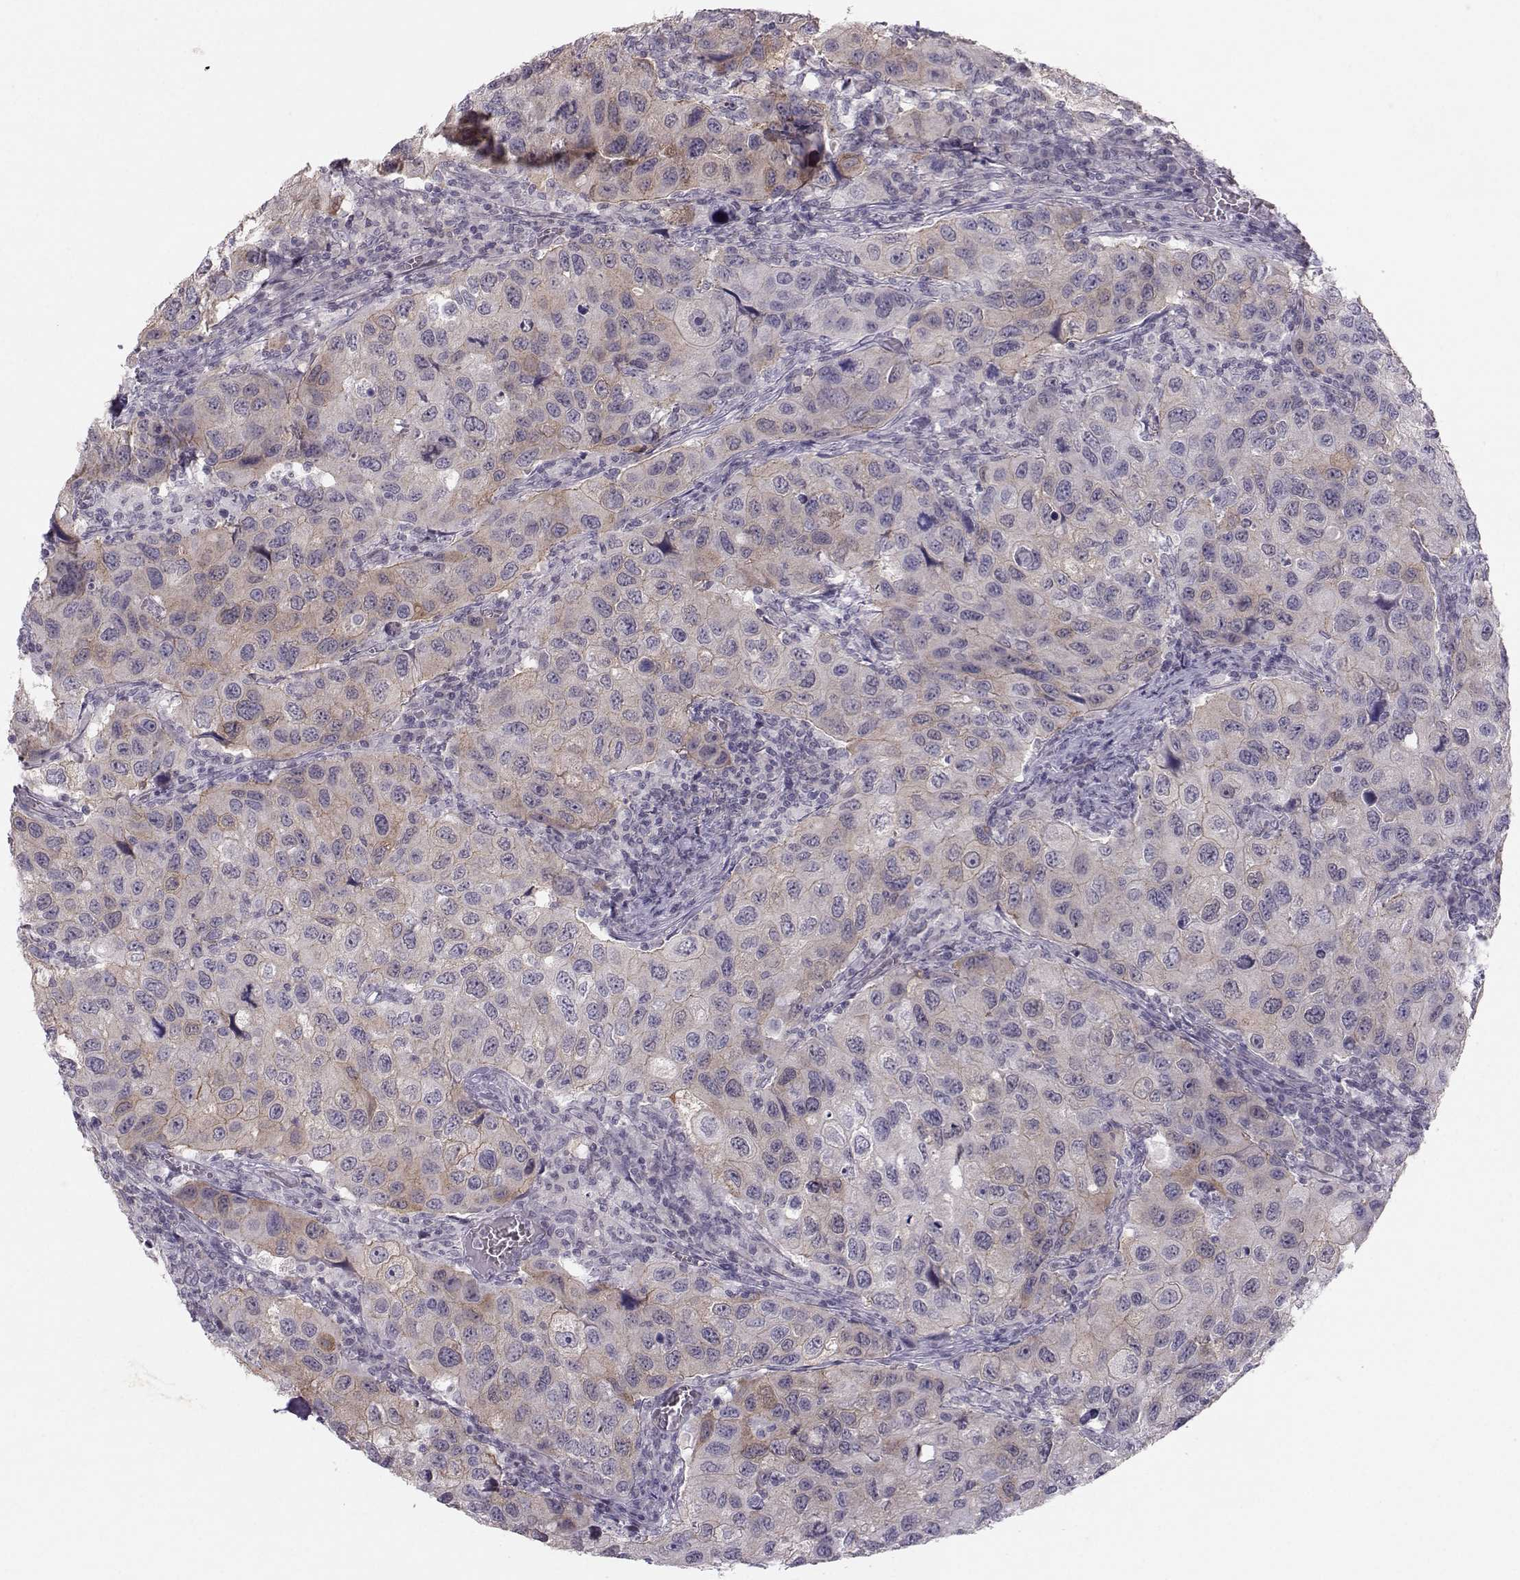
{"staining": {"intensity": "moderate", "quantity": "25%-75%", "location": "cytoplasmic/membranous"}, "tissue": "urothelial cancer", "cell_type": "Tumor cells", "image_type": "cancer", "snomed": [{"axis": "morphology", "description": "Urothelial carcinoma, High grade"}, {"axis": "topography", "description": "Urinary bladder"}], "caption": "The histopathology image displays immunohistochemical staining of high-grade urothelial carcinoma. There is moderate cytoplasmic/membranous expression is appreciated in approximately 25%-75% of tumor cells. (DAB IHC with brightfield microscopy, high magnification).", "gene": "MAST1", "patient": {"sex": "male", "age": 79}}